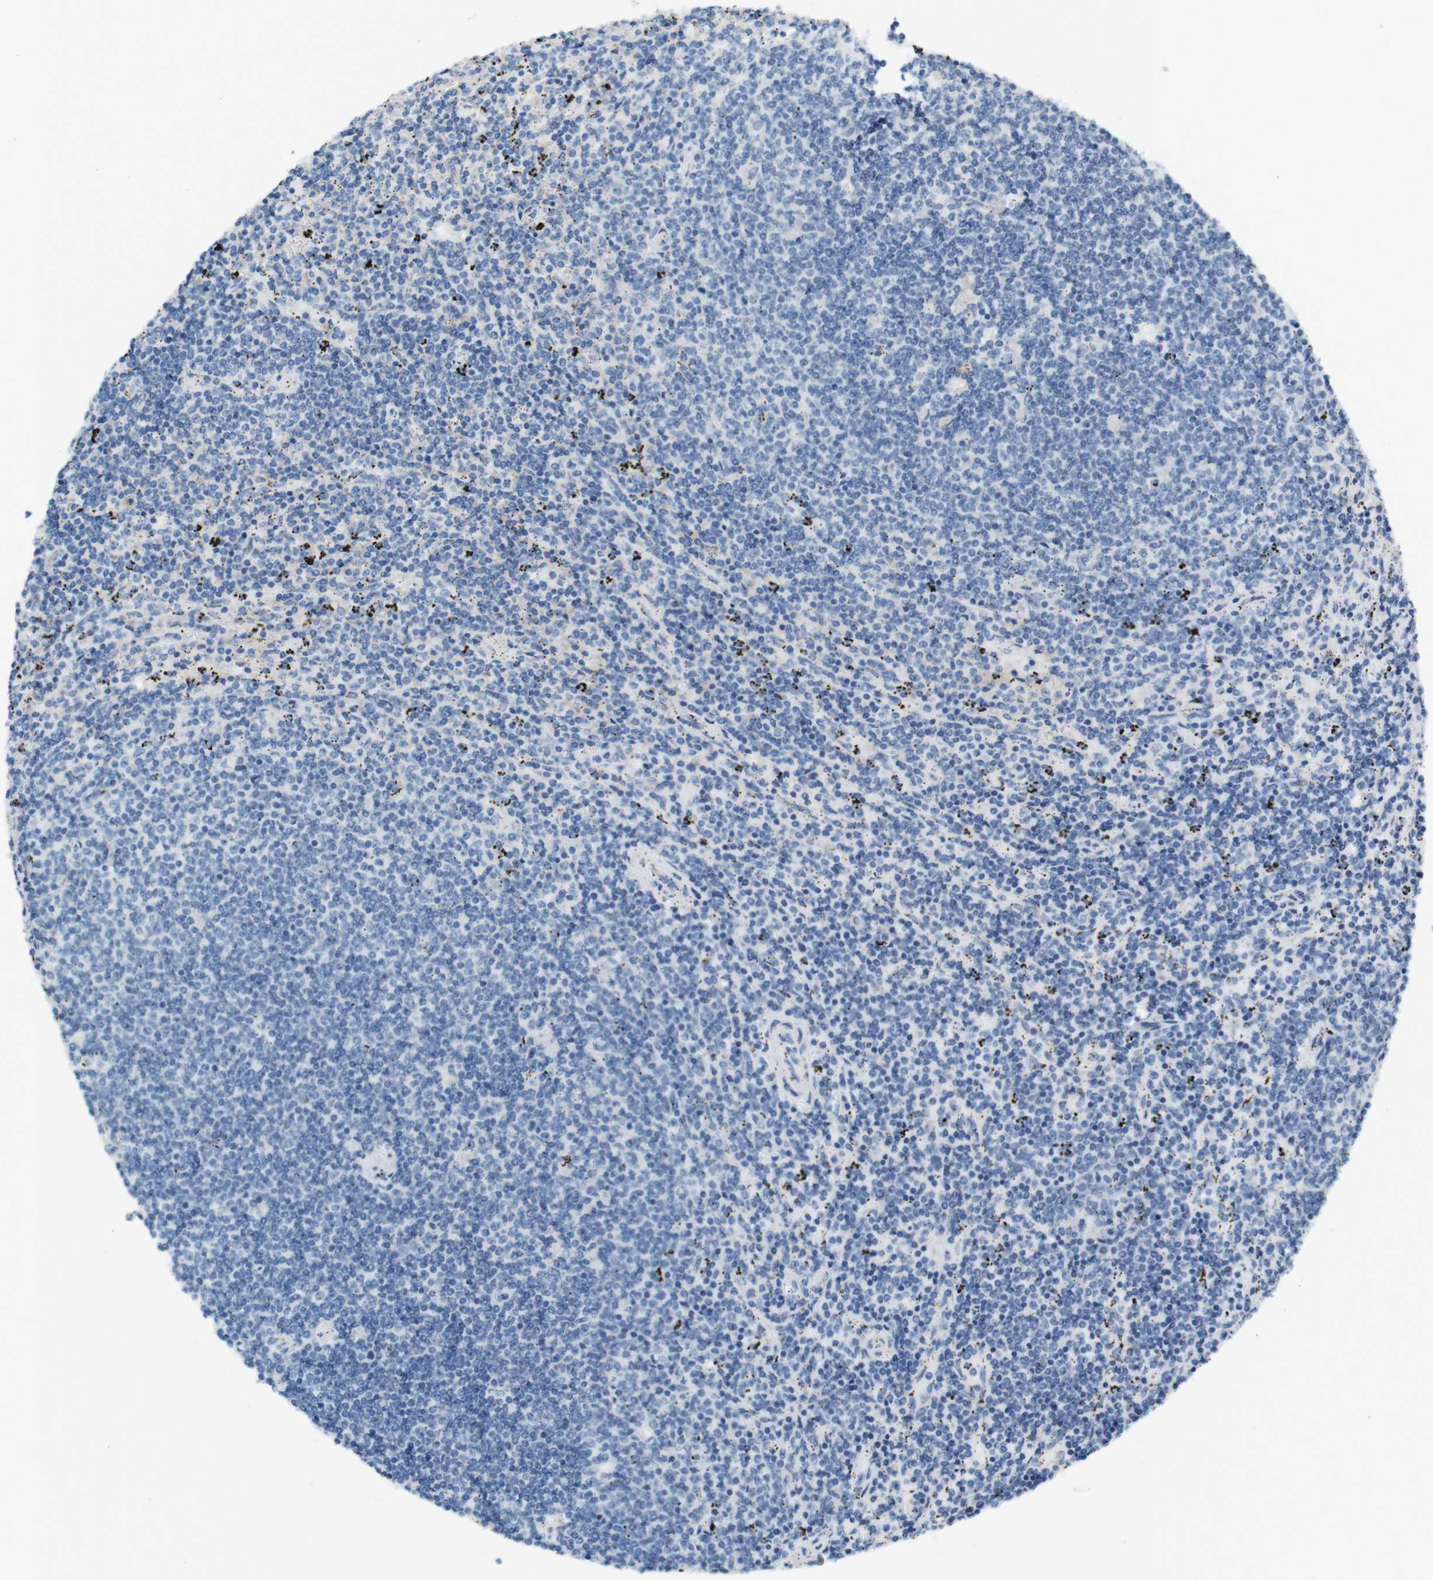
{"staining": {"intensity": "negative", "quantity": "none", "location": "none"}, "tissue": "lymphoma", "cell_type": "Tumor cells", "image_type": "cancer", "snomed": [{"axis": "morphology", "description": "Malignant lymphoma, non-Hodgkin's type, Low grade"}, {"axis": "topography", "description": "Spleen"}], "caption": "The micrograph demonstrates no significant staining in tumor cells of lymphoma. The staining was performed using DAB (3,3'-diaminobenzidine) to visualize the protein expression in brown, while the nuclei were stained in blue with hematoxylin (Magnification: 20x).", "gene": "LRRK2", "patient": {"sex": "female", "age": 50}}